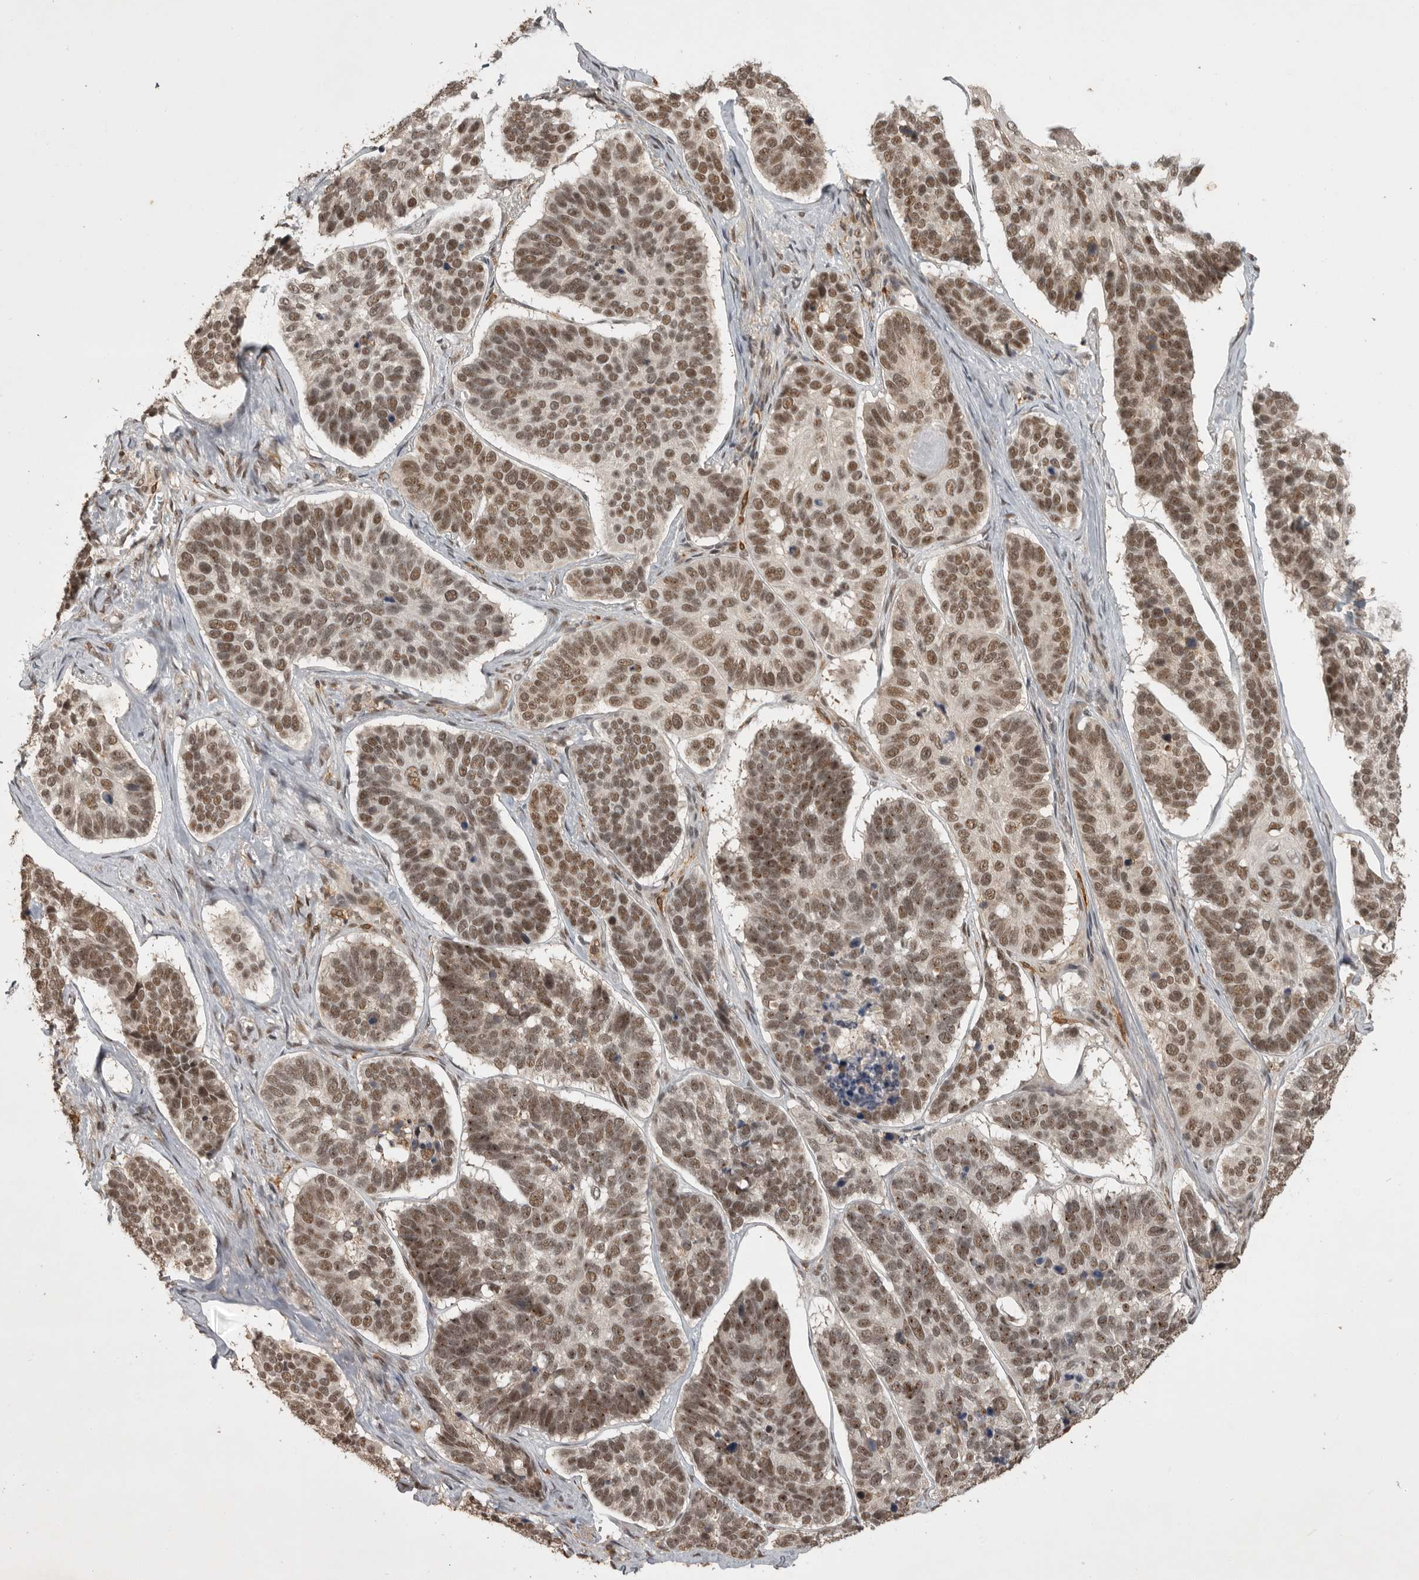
{"staining": {"intensity": "moderate", "quantity": ">75%", "location": "nuclear"}, "tissue": "skin cancer", "cell_type": "Tumor cells", "image_type": "cancer", "snomed": [{"axis": "morphology", "description": "Basal cell carcinoma"}, {"axis": "topography", "description": "Skin"}], "caption": "Skin cancer (basal cell carcinoma) stained with immunohistochemistry displays moderate nuclear expression in about >75% of tumor cells.", "gene": "CBLL1", "patient": {"sex": "male", "age": 62}}